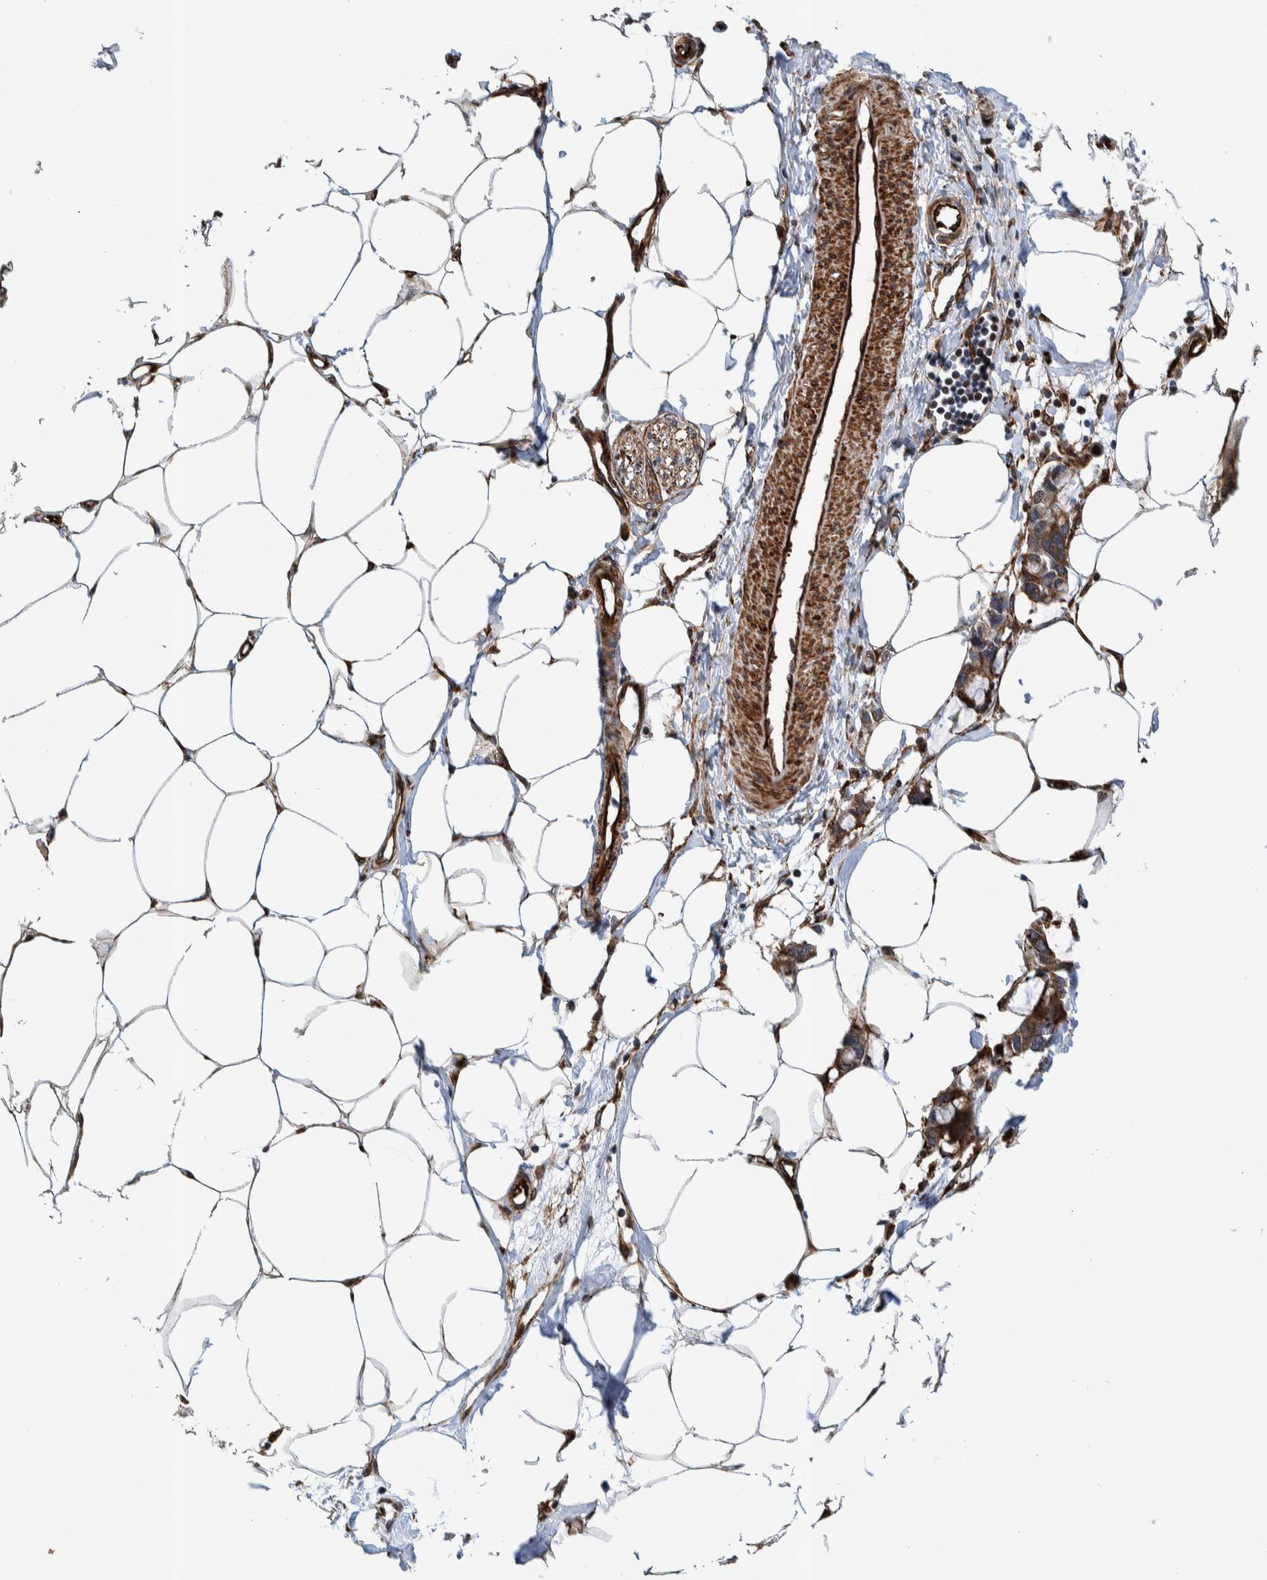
{"staining": {"intensity": "moderate", "quantity": ">75%", "location": "cytoplasmic/membranous"}, "tissue": "adipose tissue", "cell_type": "Adipocytes", "image_type": "normal", "snomed": [{"axis": "morphology", "description": "Normal tissue, NOS"}, {"axis": "morphology", "description": "Adenocarcinoma, NOS"}, {"axis": "topography", "description": "Colon"}, {"axis": "topography", "description": "Peripheral nerve tissue"}], "caption": "Adipose tissue stained with a brown dye exhibits moderate cytoplasmic/membranous positive expression in approximately >75% of adipocytes.", "gene": "CCDC57", "patient": {"sex": "male", "age": 14}}